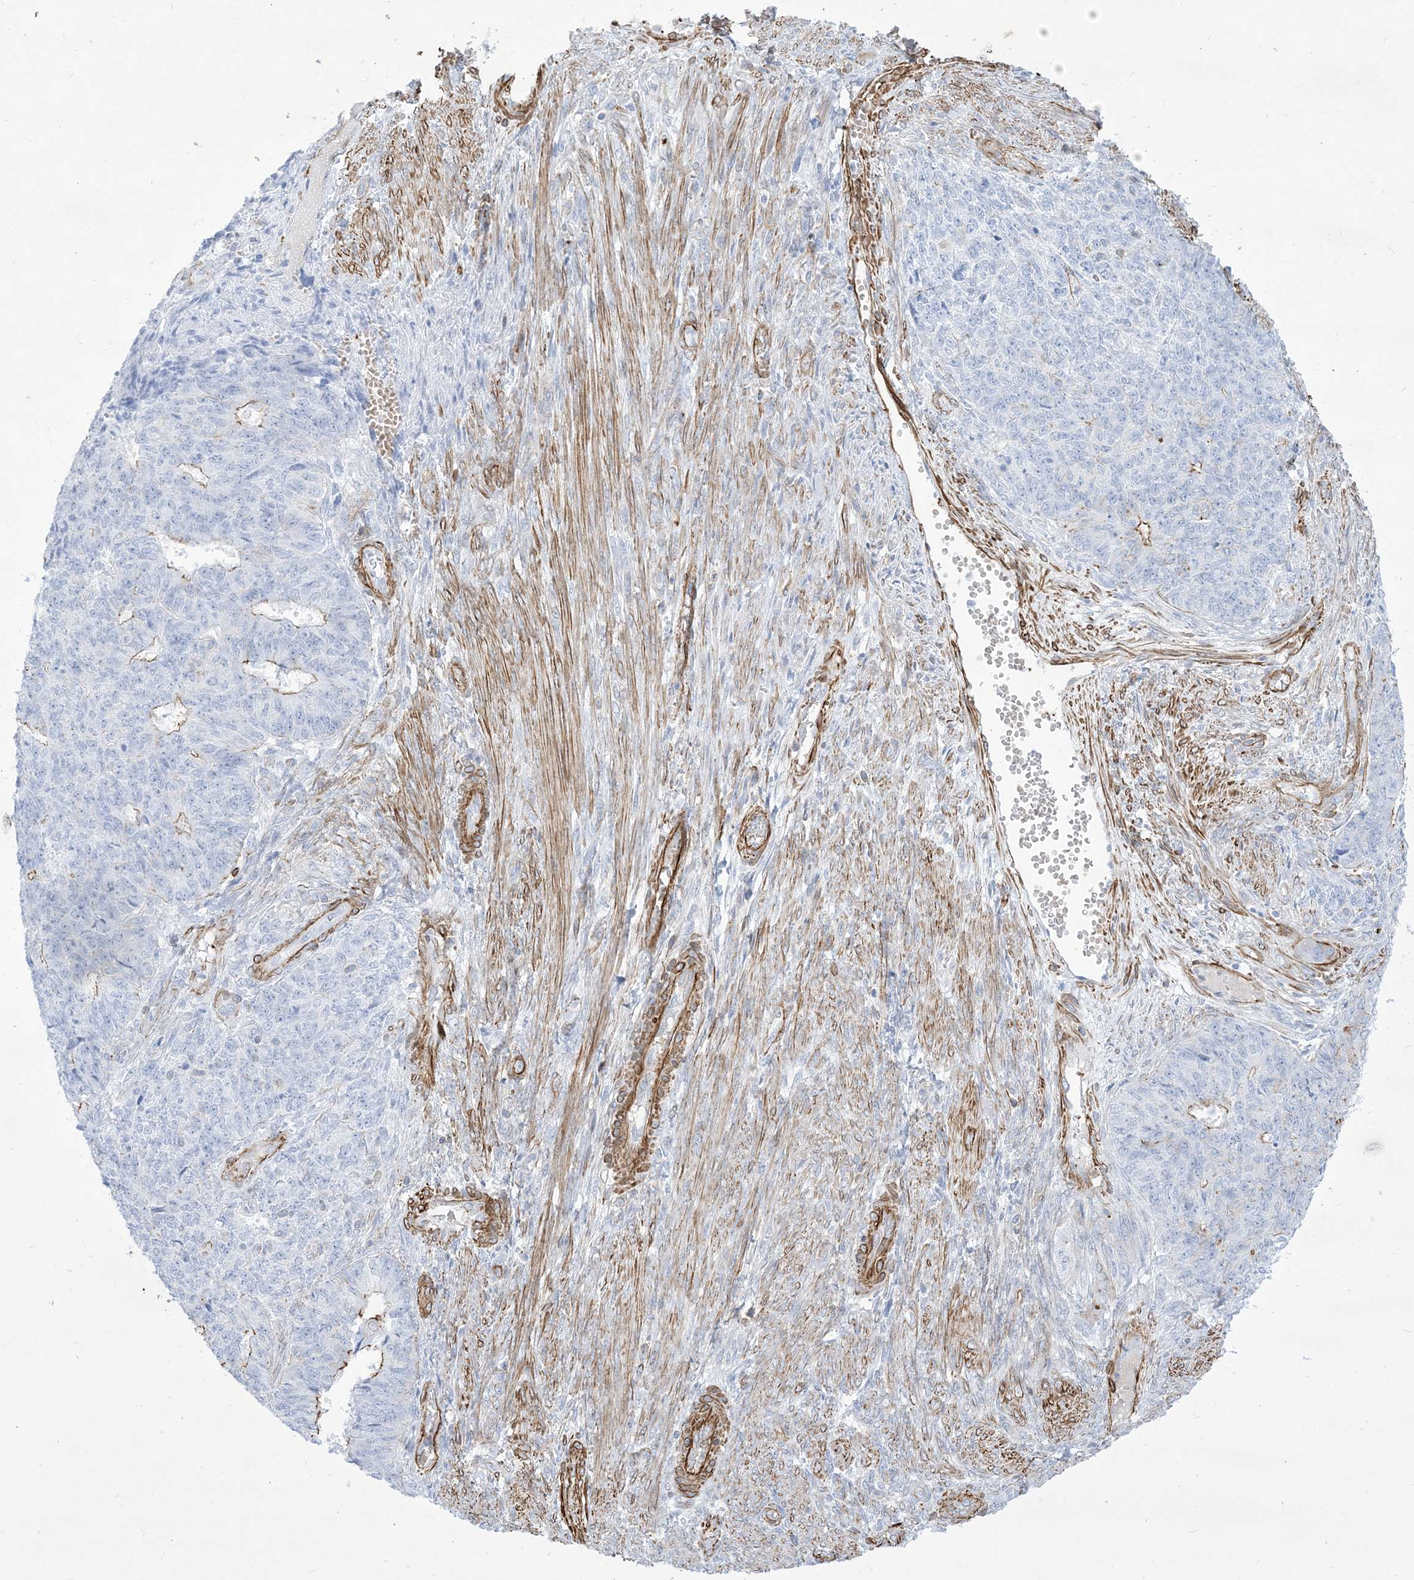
{"staining": {"intensity": "negative", "quantity": "none", "location": "none"}, "tissue": "endometrial cancer", "cell_type": "Tumor cells", "image_type": "cancer", "snomed": [{"axis": "morphology", "description": "Adenocarcinoma, NOS"}, {"axis": "topography", "description": "Endometrium"}], "caption": "Tumor cells are negative for protein expression in human endometrial cancer (adenocarcinoma).", "gene": "B3GNT7", "patient": {"sex": "female", "age": 32}}